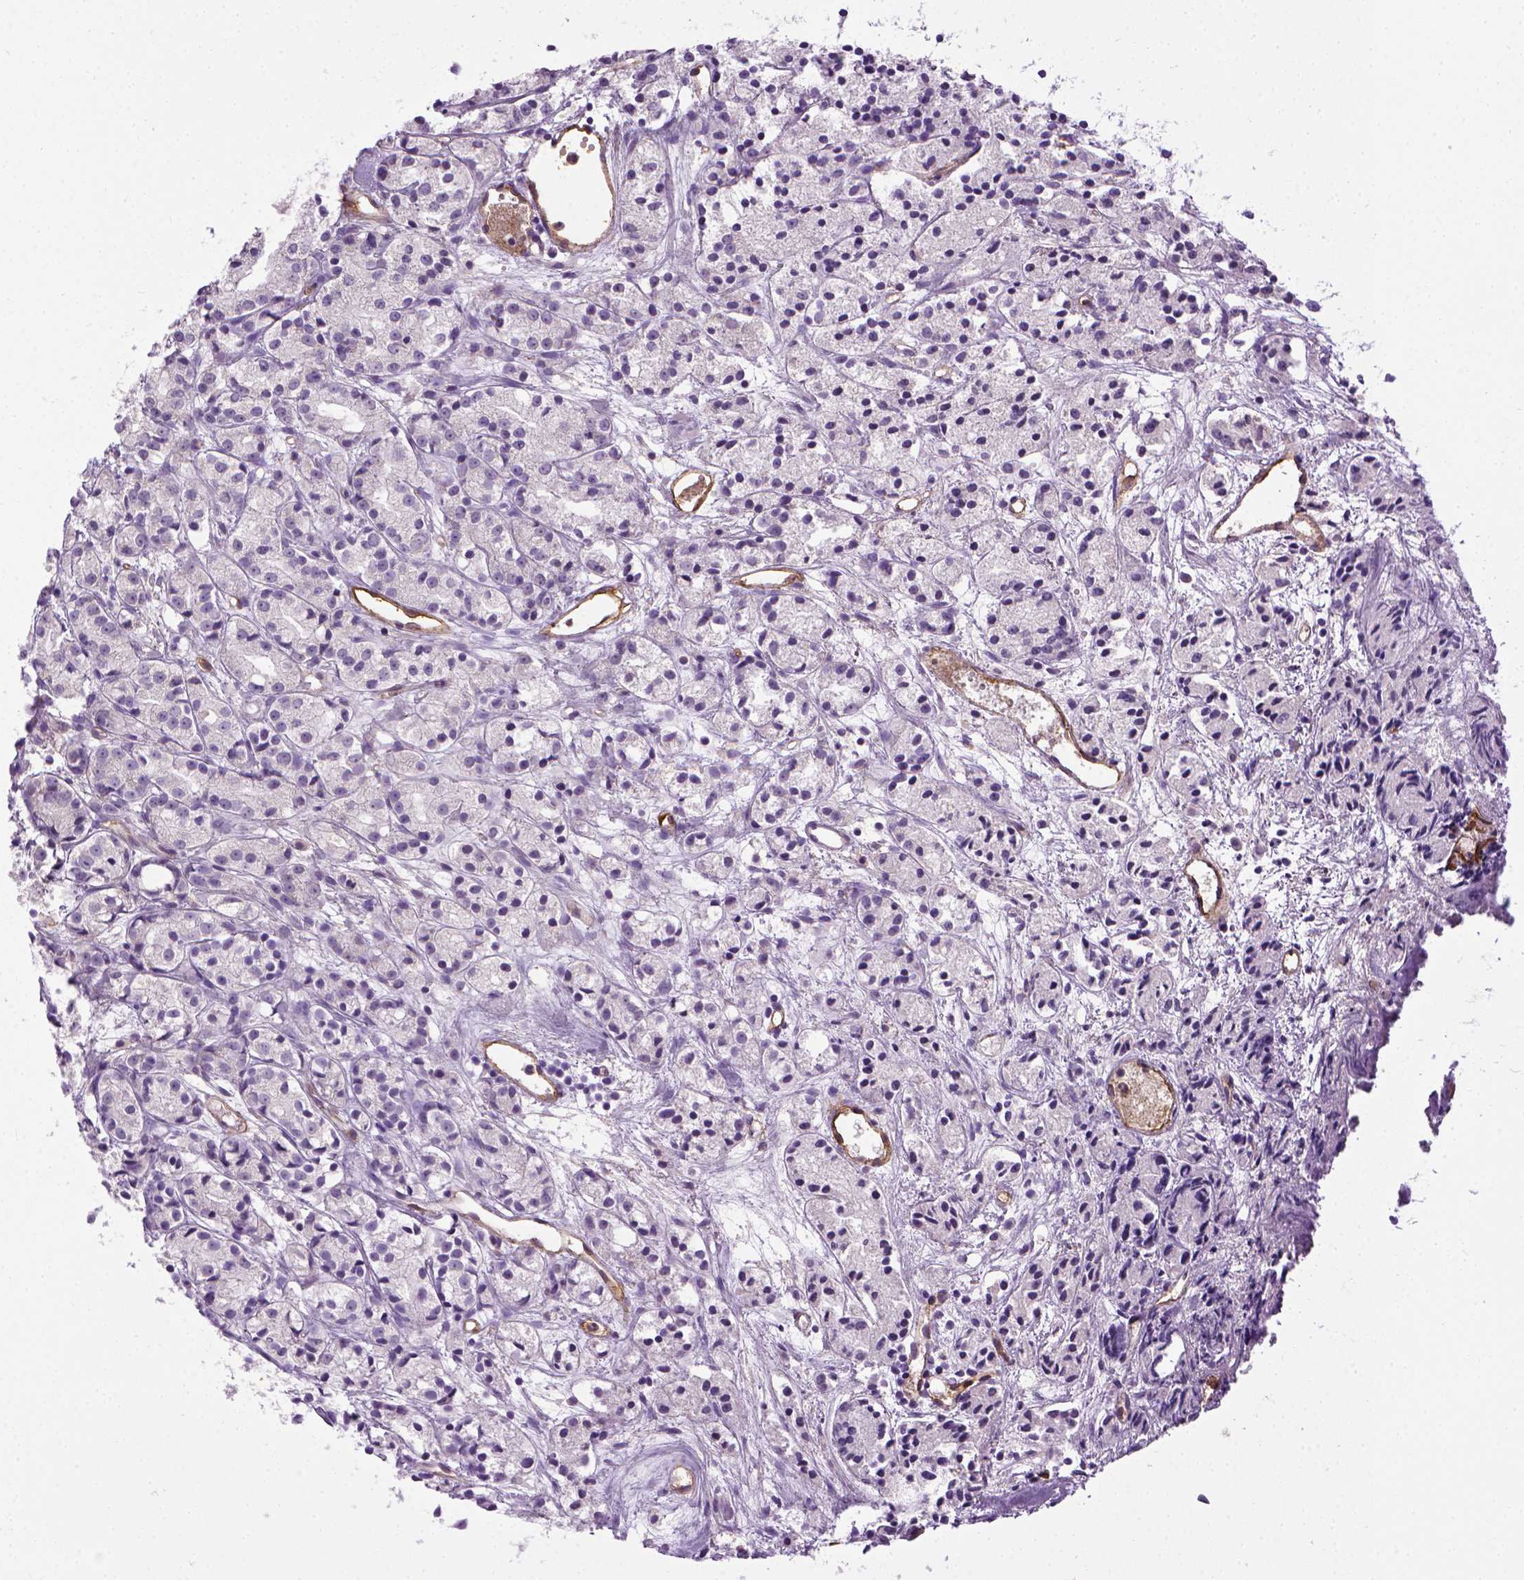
{"staining": {"intensity": "negative", "quantity": "none", "location": "none"}, "tissue": "prostate cancer", "cell_type": "Tumor cells", "image_type": "cancer", "snomed": [{"axis": "morphology", "description": "Adenocarcinoma, Medium grade"}, {"axis": "topography", "description": "Prostate"}], "caption": "DAB (3,3'-diaminobenzidine) immunohistochemical staining of prostate cancer exhibits no significant expression in tumor cells.", "gene": "ENG", "patient": {"sex": "male", "age": 74}}